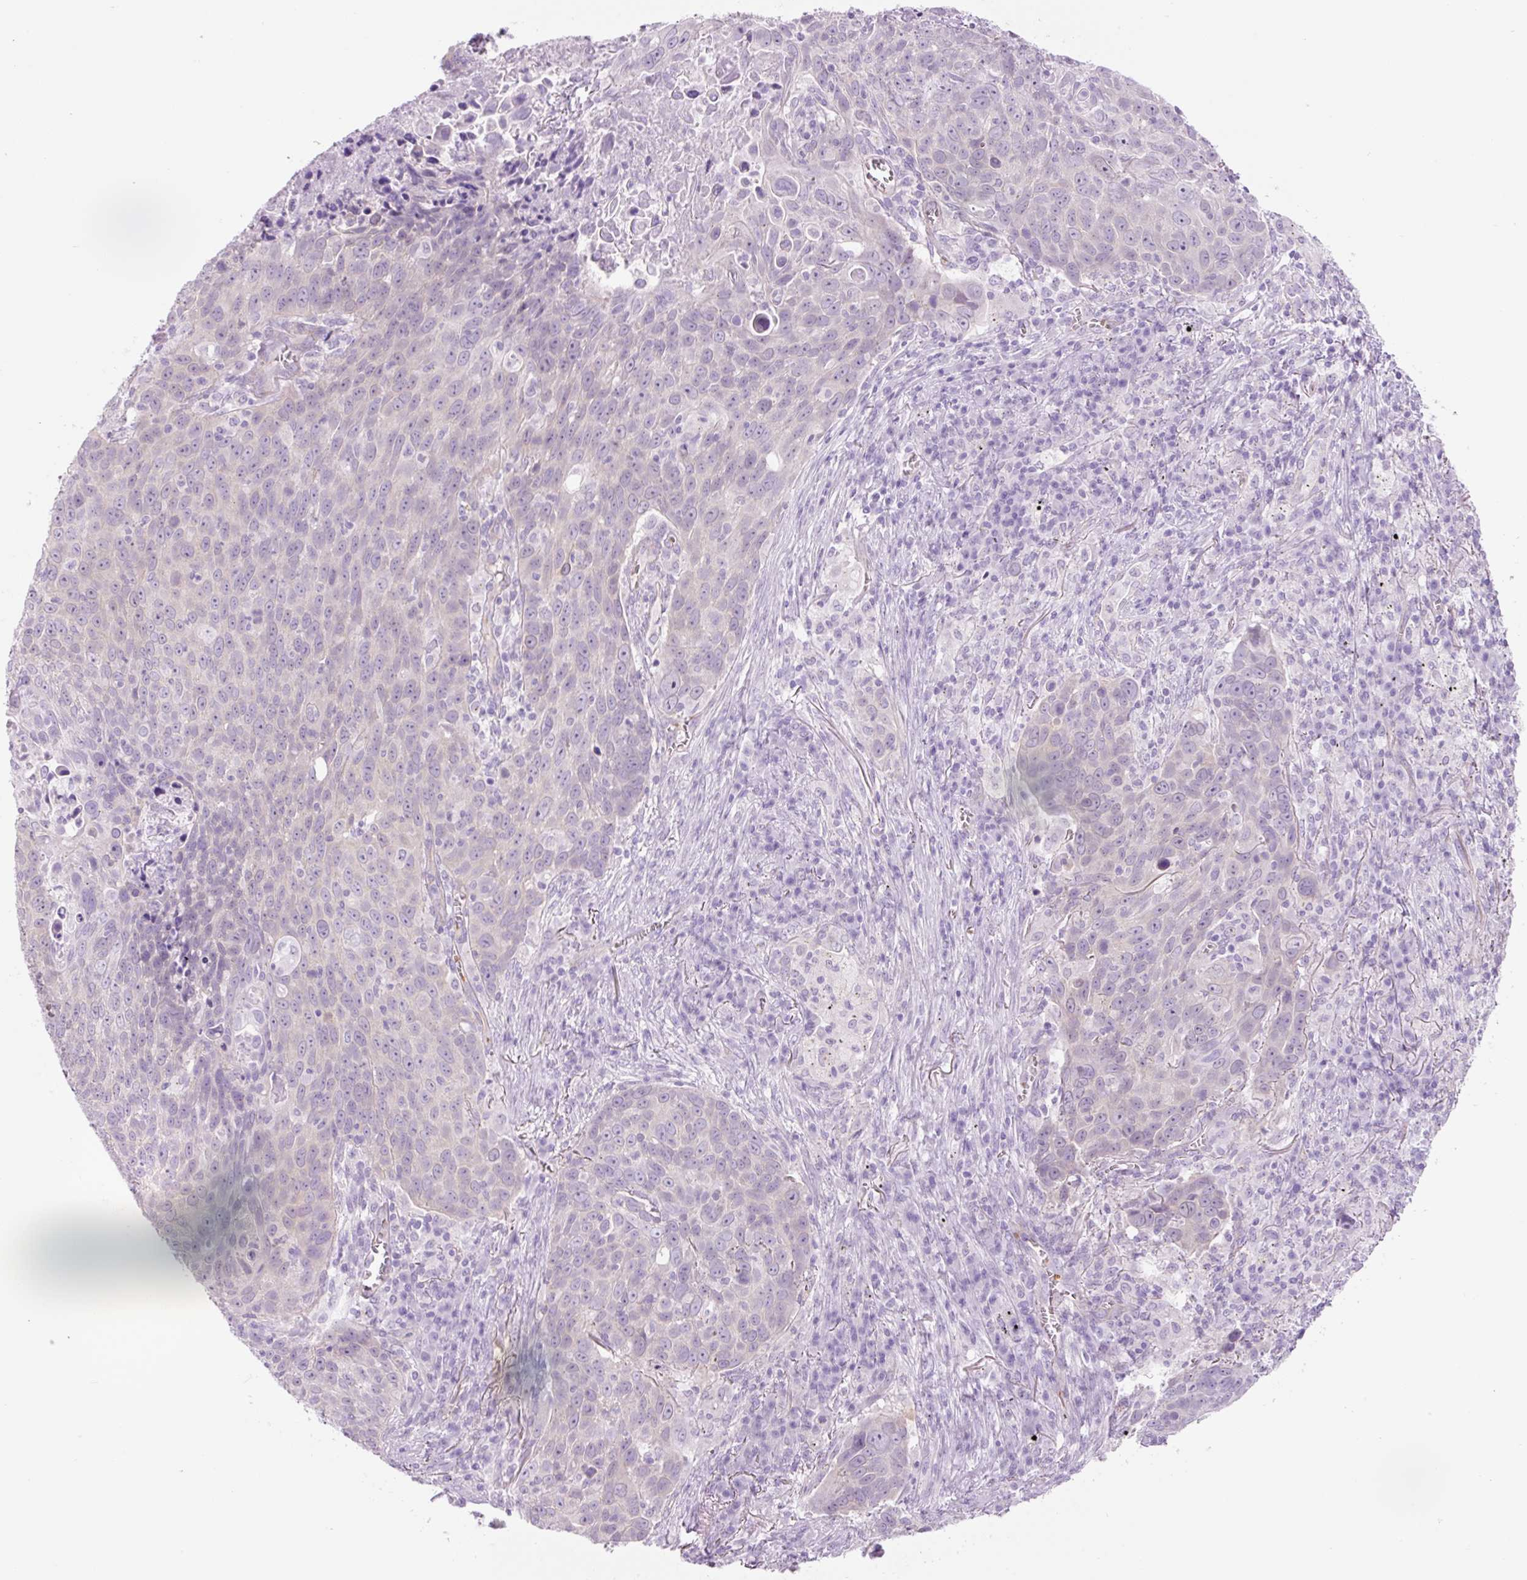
{"staining": {"intensity": "negative", "quantity": "none", "location": "none"}, "tissue": "lung cancer", "cell_type": "Tumor cells", "image_type": "cancer", "snomed": [{"axis": "morphology", "description": "Squamous cell carcinoma, NOS"}, {"axis": "topography", "description": "Lung"}], "caption": "Immunohistochemical staining of lung squamous cell carcinoma shows no significant staining in tumor cells.", "gene": "HSPA4L", "patient": {"sex": "male", "age": 78}}